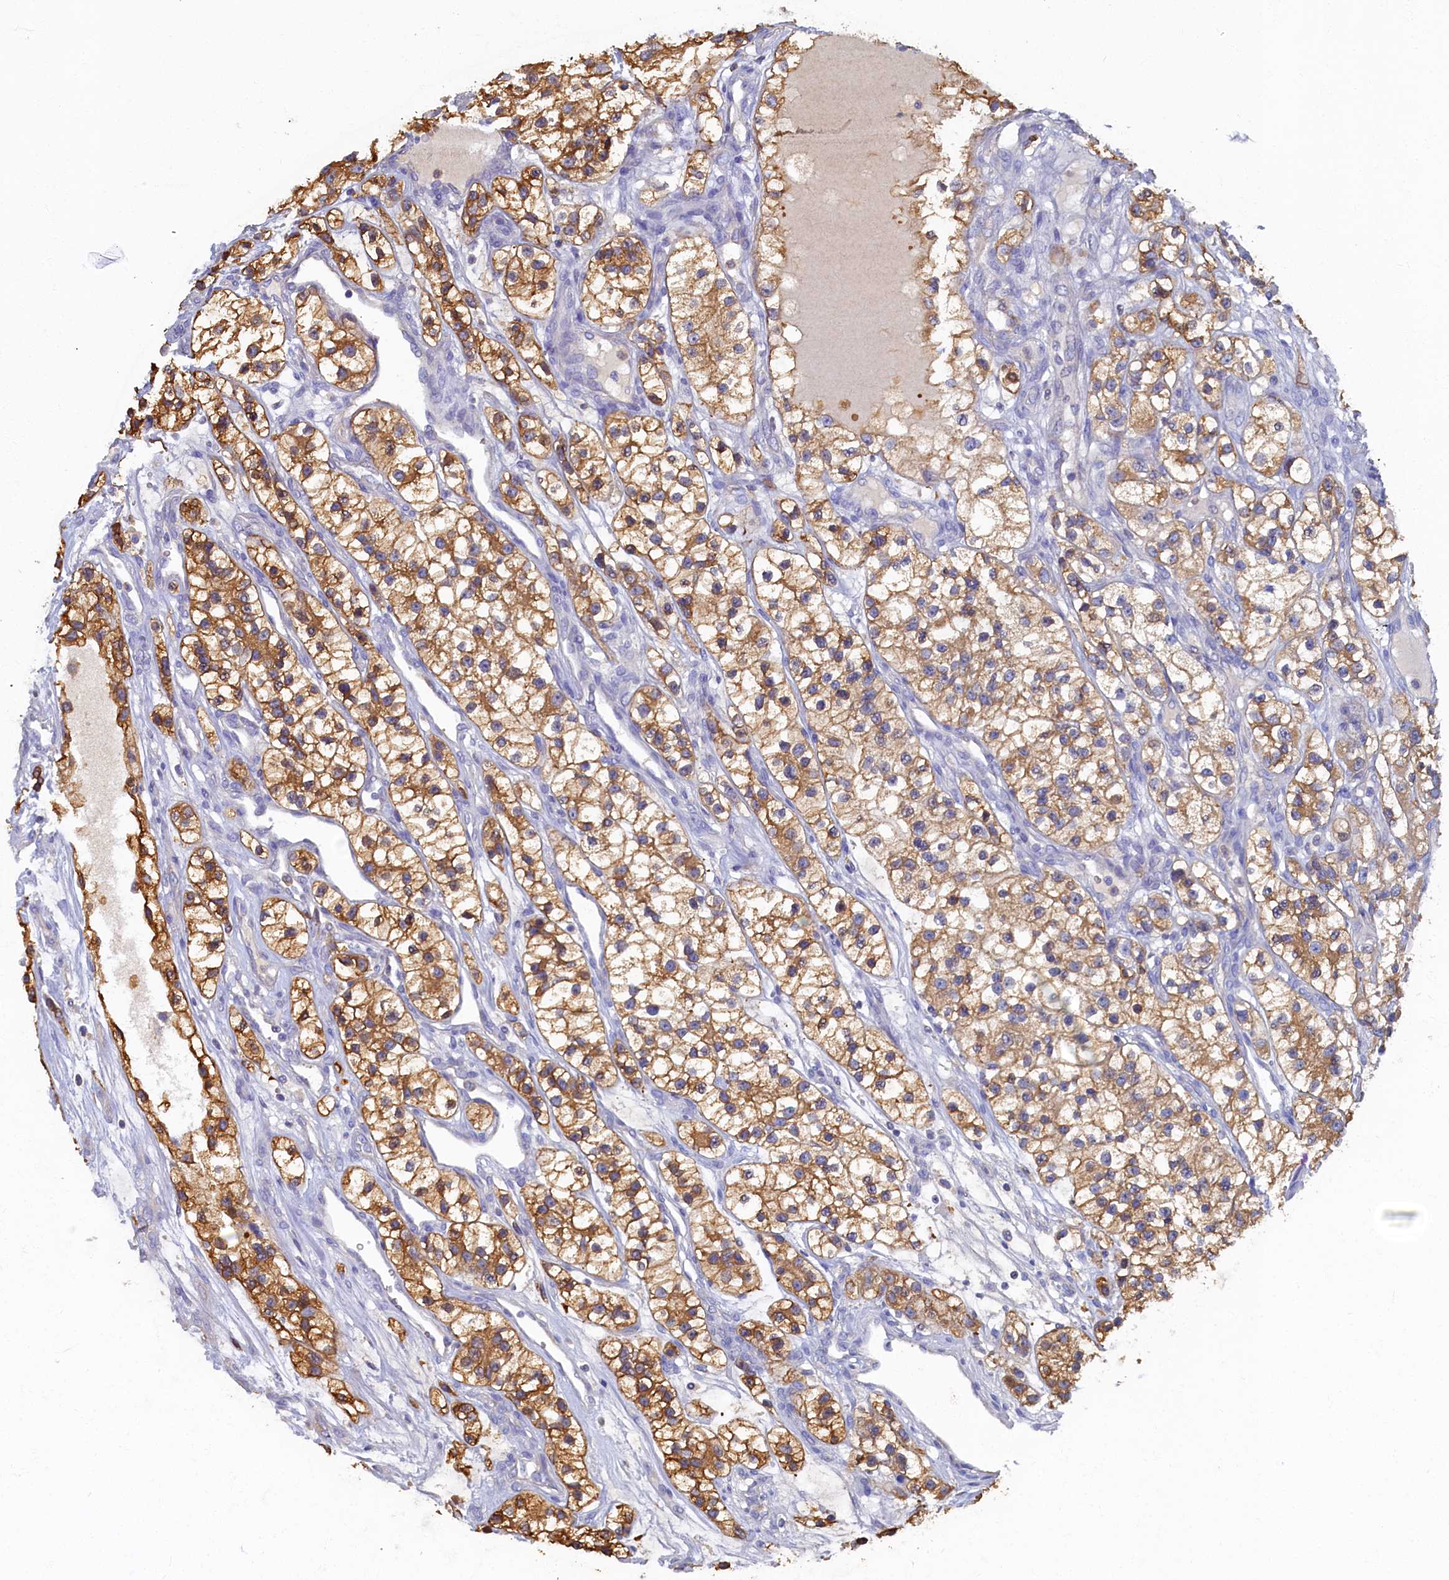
{"staining": {"intensity": "moderate", "quantity": ">75%", "location": "cytoplasmic/membranous"}, "tissue": "renal cancer", "cell_type": "Tumor cells", "image_type": "cancer", "snomed": [{"axis": "morphology", "description": "Adenocarcinoma, NOS"}, {"axis": "topography", "description": "Kidney"}], "caption": "Protein analysis of renal adenocarcinoma tissue demonstrates moderate cytoplasmic/membranous positivity in approximately >75% of tumor cells.", "gene": "TIMM8B", "patient": {"sex": "female", "age": 57}}